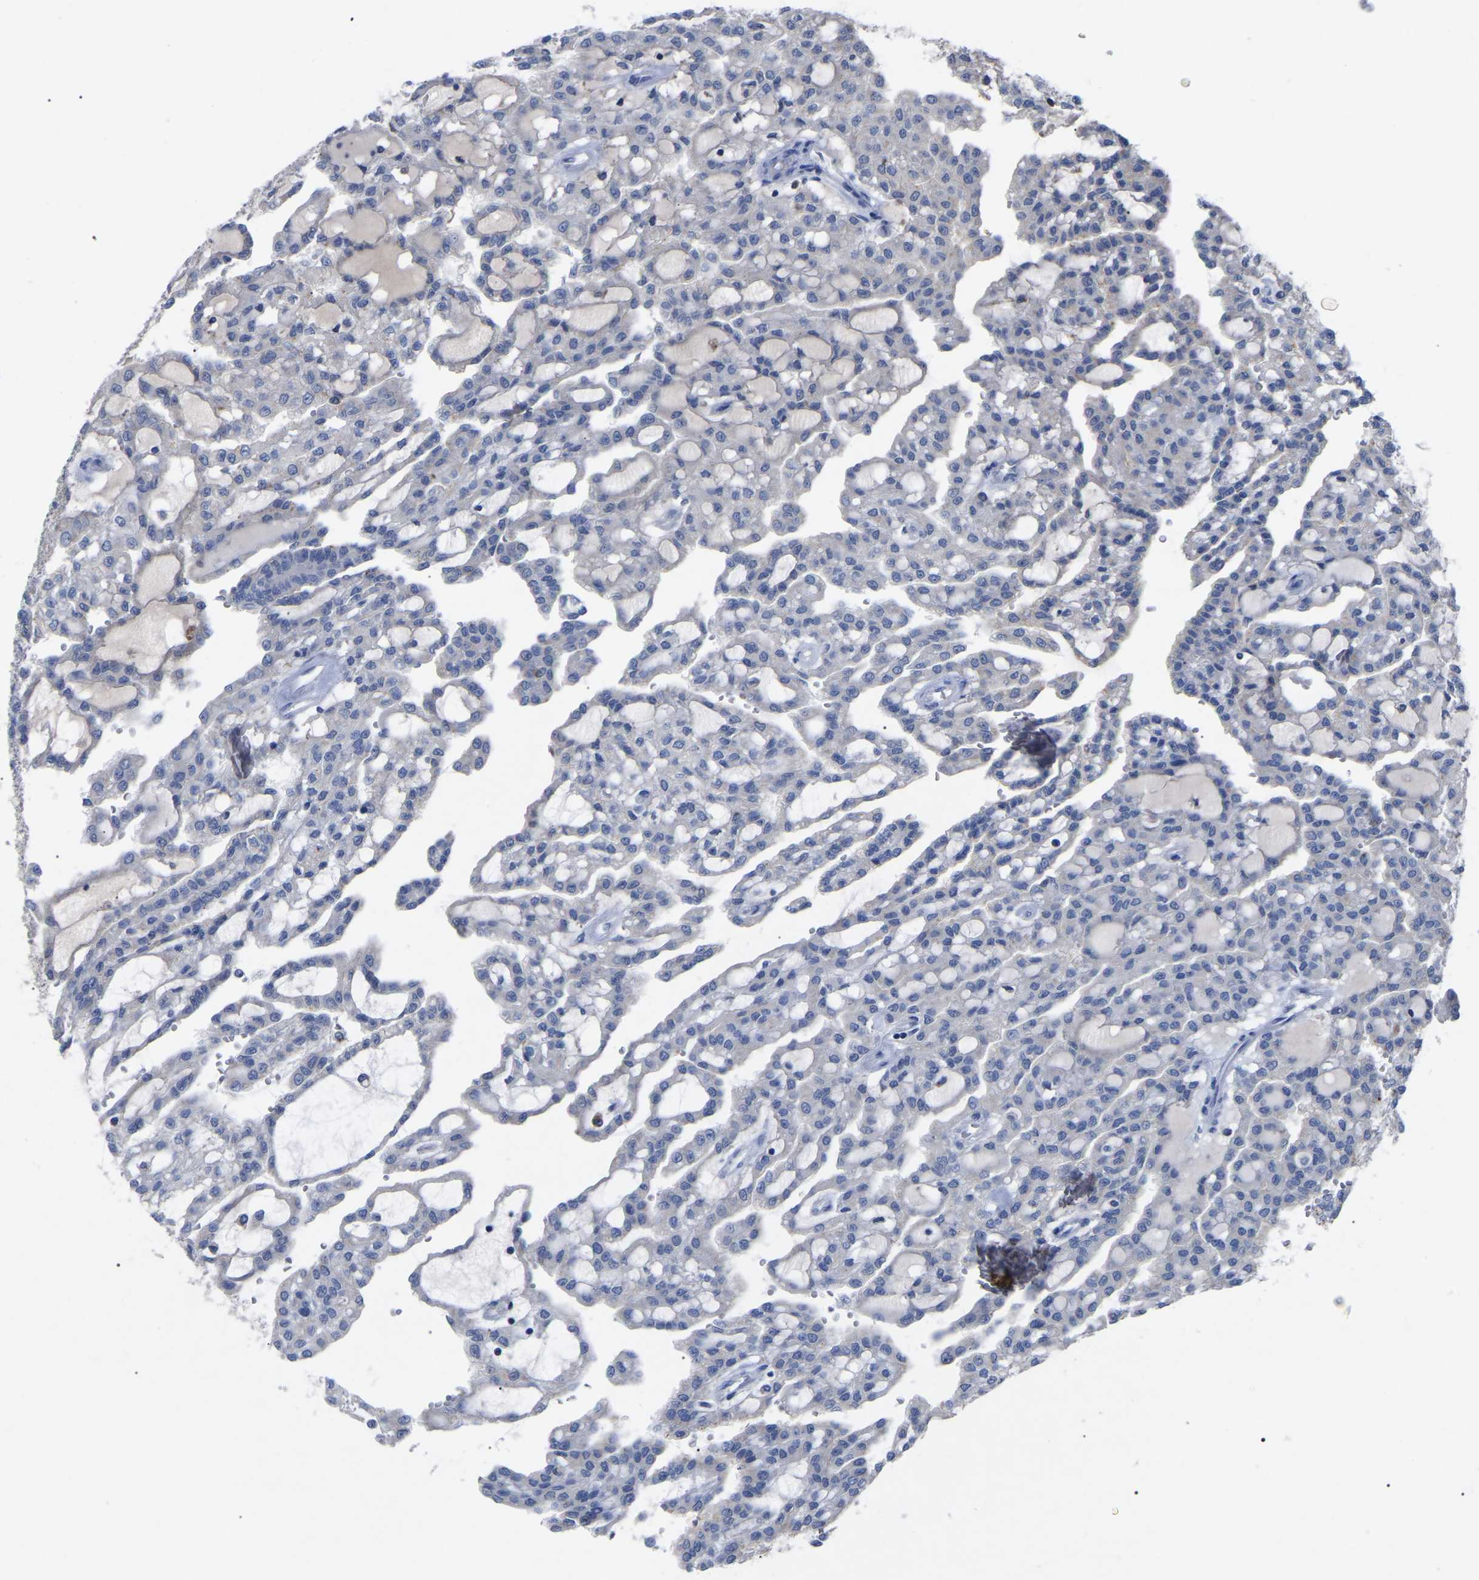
{"staining": {"intensity": "negative", "quantity": "none", "location": "none"}, "tissue": "renal cancer", "cell_type": "Tumor cells", "image_type": "cancer", "snomed": [{"axis": "morphology", "description": "Adenocarcinoma, NOS"}, {"axis": "topography", "description": "Kidney"}], "caption": "IHC image of neoplastic tissue: human renal adenocarcinoma stained with DAB displays no significant protein positivity in tumor cells.", "gene": "SMPD2", "patient": {"sex": "male", "age": 63}}